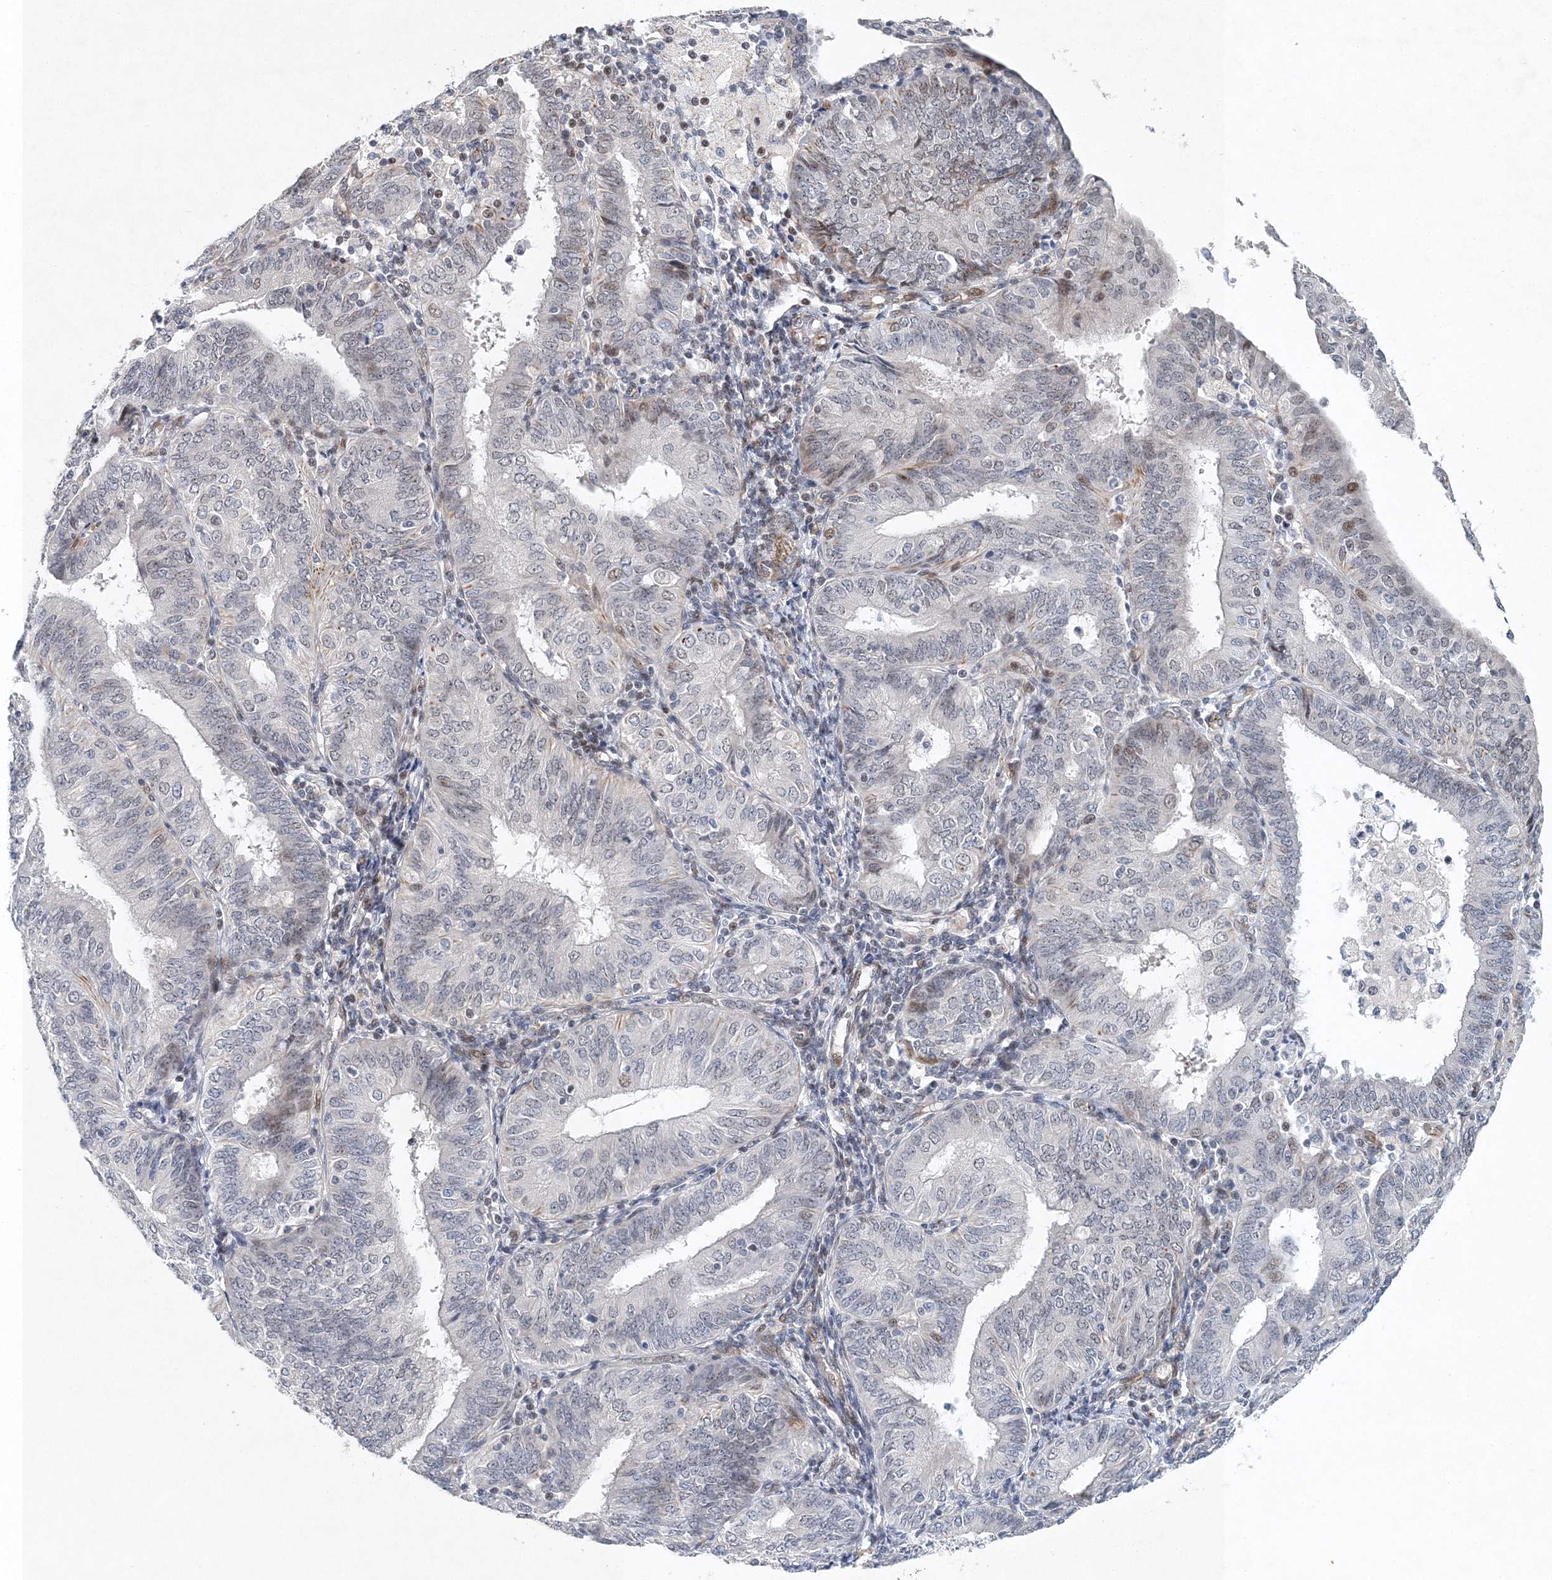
{"staining": {"intensity": "weak", "quantity": "<25%", "location": "nuclear"}, "tissue": "endometrial cancer", "cell_type": "Tumor cells", "image_type": "cancer", "snomed": [{"axis": "morphology", "description": "Adenocarcinoma, NOS"}, {"axis": "topography", "description": "Endometrium"}], "caption": "The image exhibits no significant staining in tumor cells of endometrial adenocarcinoma.", "gene": "UIMC1", "patient": {"sex": "female", "age": 58}}